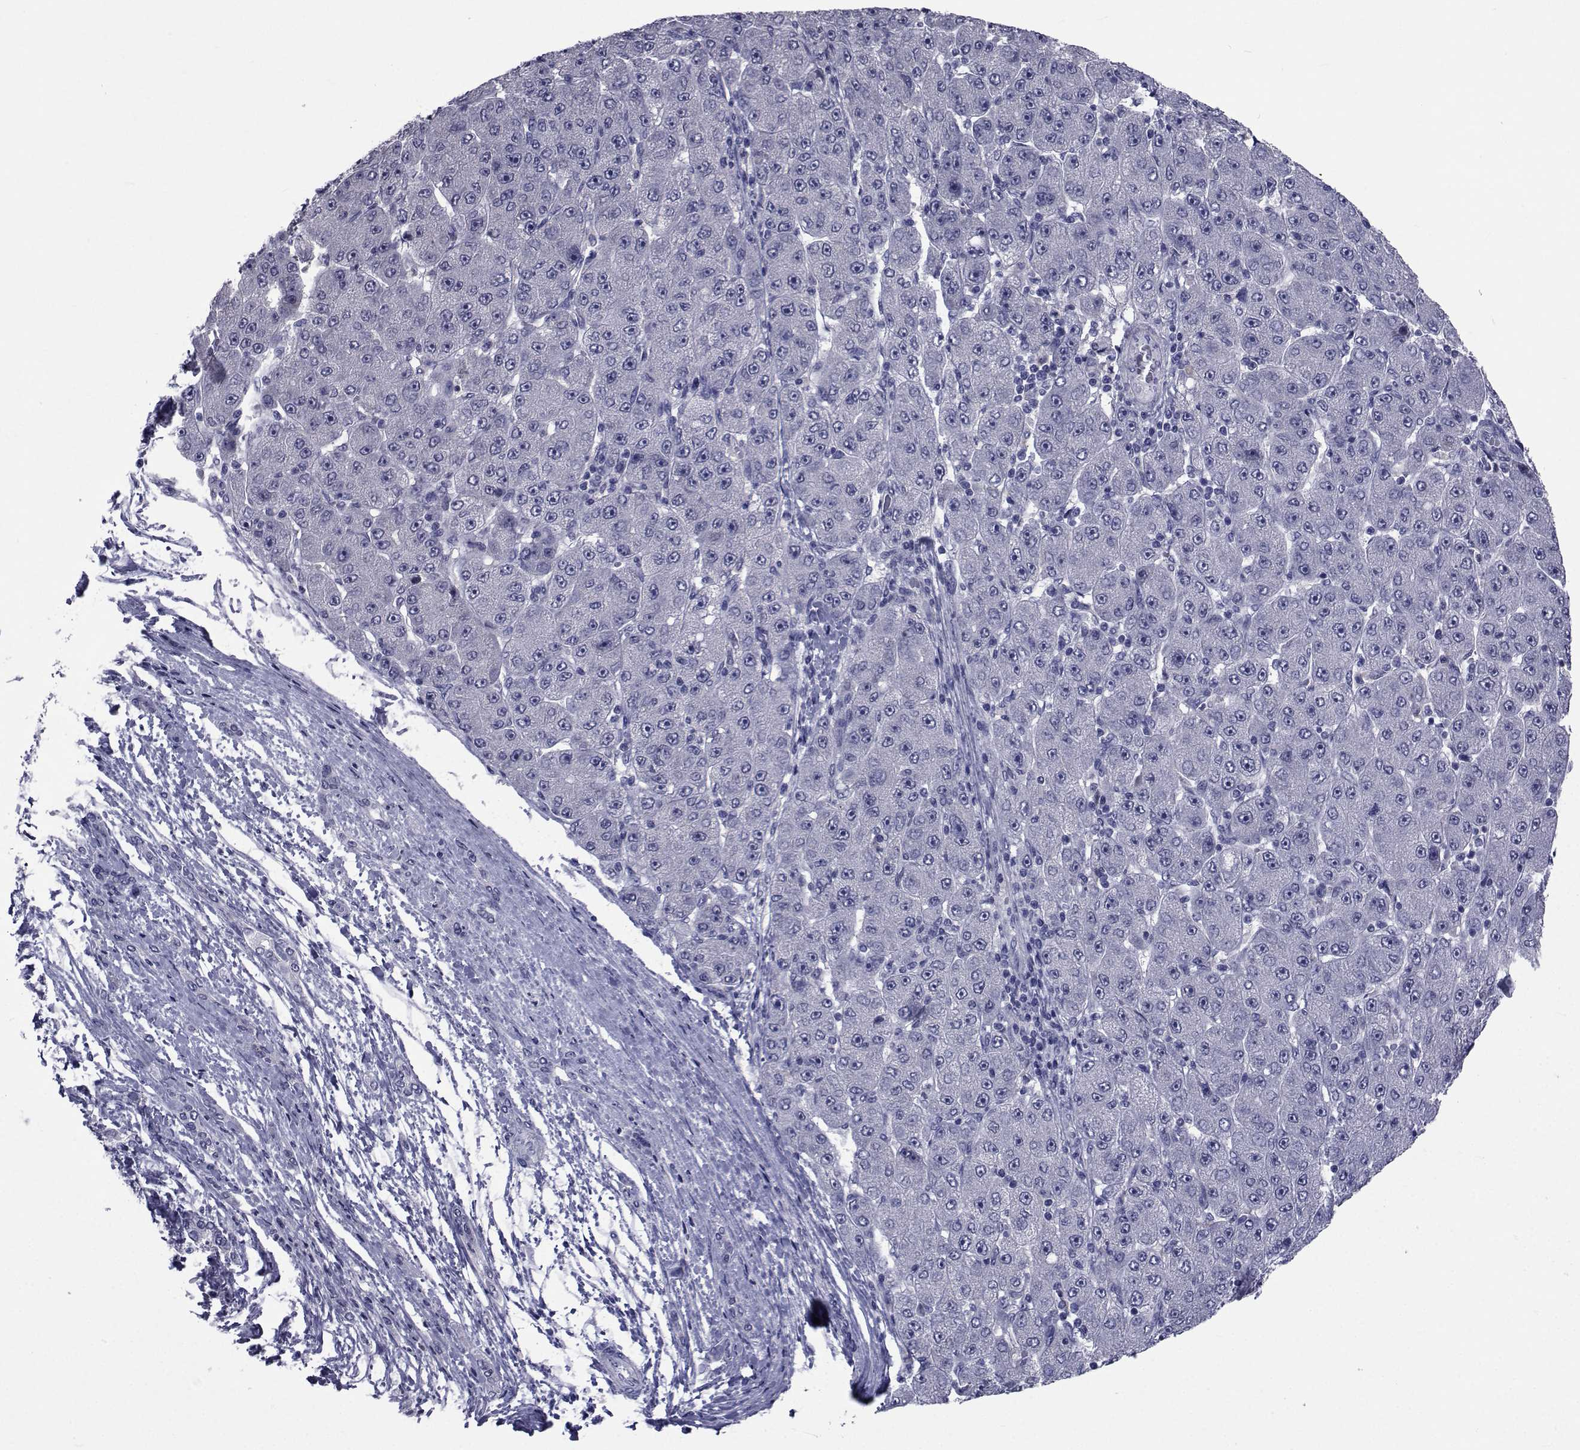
{"staining": {"intensity": "negative", "quantity": "none", "location": "none"}, "tissue": "liver cancer", "cell_type": "Tumor cells", "image_type": "cancer", "snomed": [{"axis": "morphology", "description": "Carcinoma, Hepatocellular, NOS"}, {"axis": "topography", "description": "Liver"}], "caption": "Photomicrograph shows no protein expression in tumor cells of liver hepatocellular carcinoma tissue.", "gene": "SEMA5B", "patient": {"sex": "male", "age": 67}}